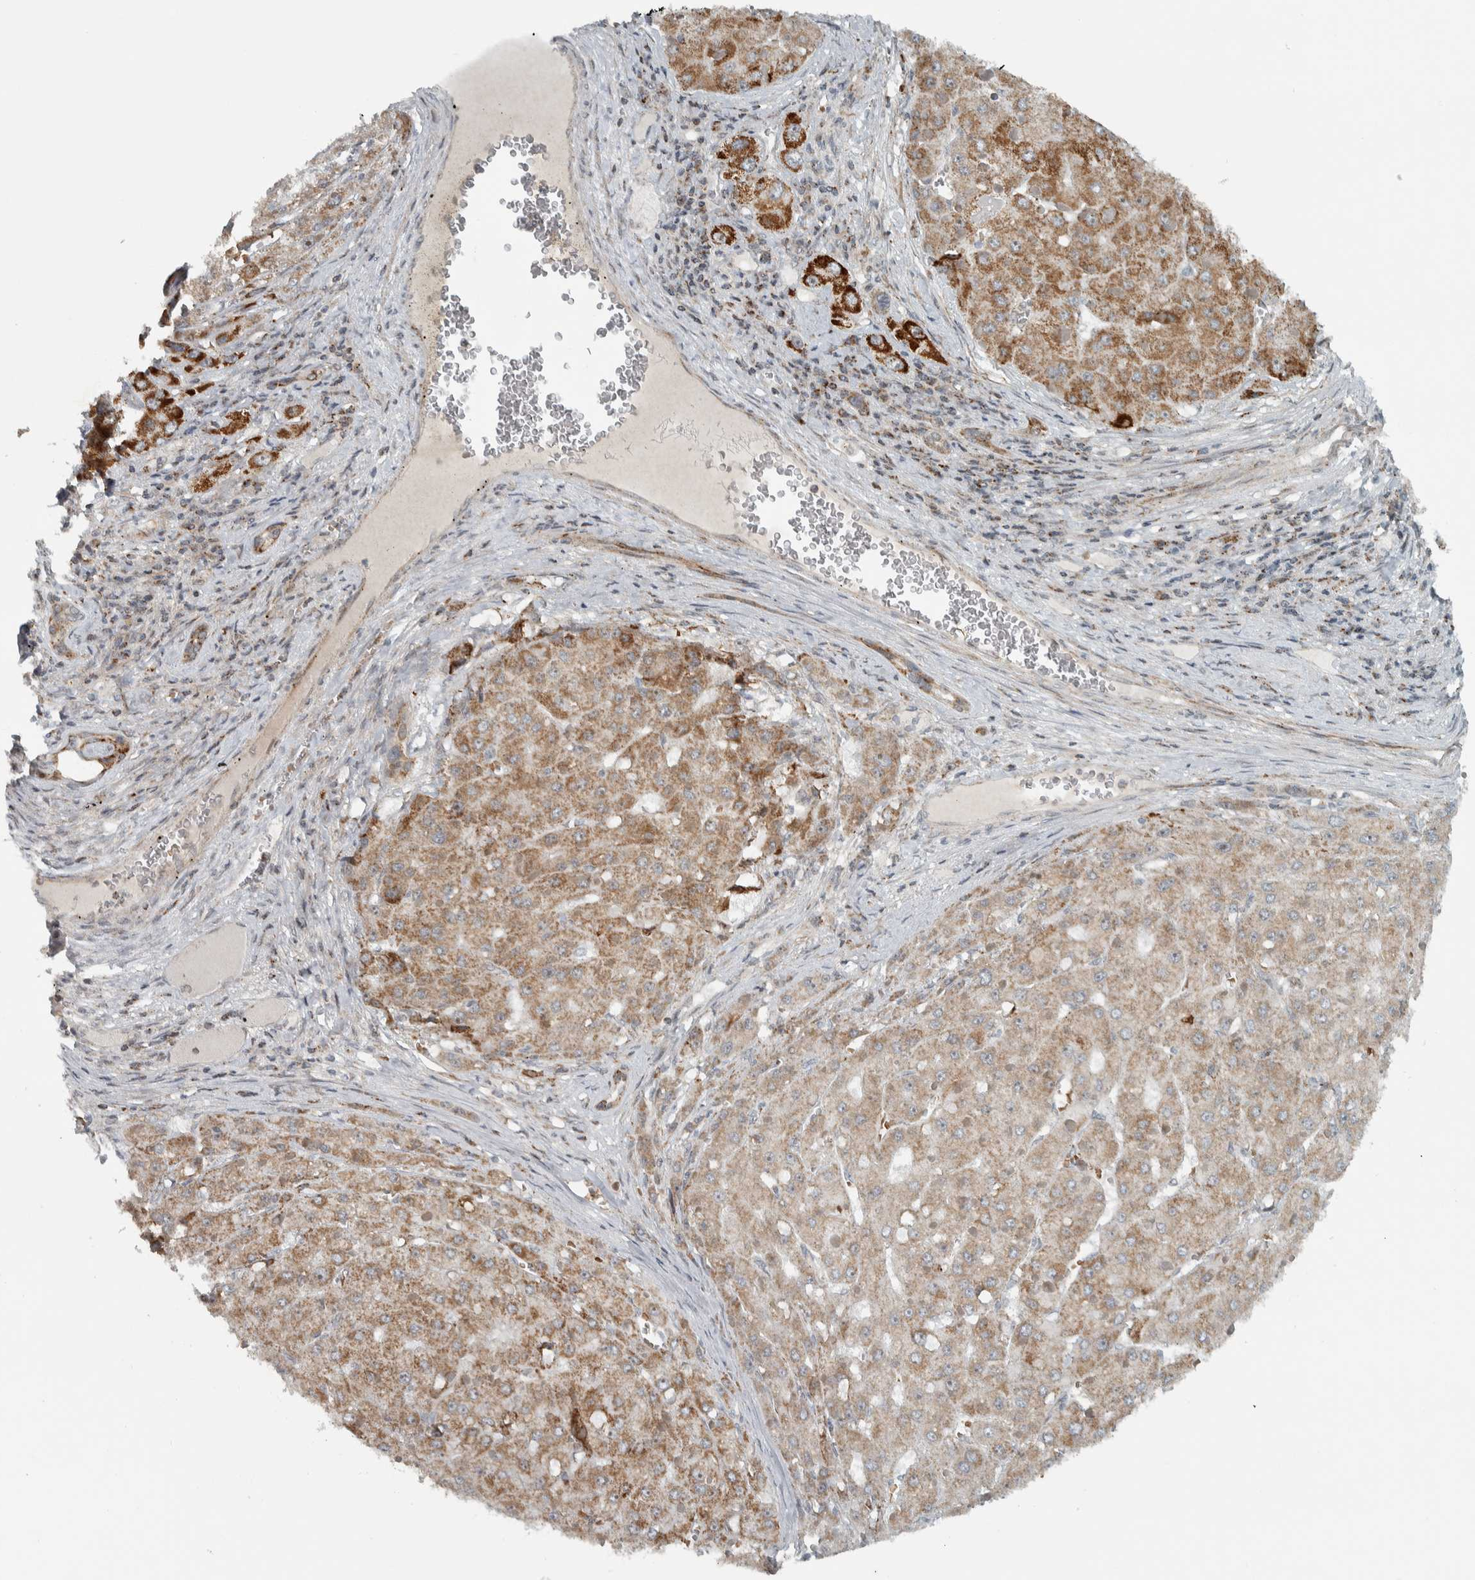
{"staining": {"intensity": "moderate", "quantity": ">75%", "location": "cytoplasmic/membranous"}, "tissue": "liver cancer", "cell_type": "Tumor cells", "image_type": "cancer", "snomed": [{"axis": "morphology", "description": "Carcinoma, Hepatocellular, NOS"}, {"axis": "topography", "description": "Liver"}], "caption": "A brown stain shows moderate cytoplasmic/membranous staining of a protein in human liver cancer tumor cells.", "gene": "PPM1K", "patient": {"sex": "female", "age": 73}}